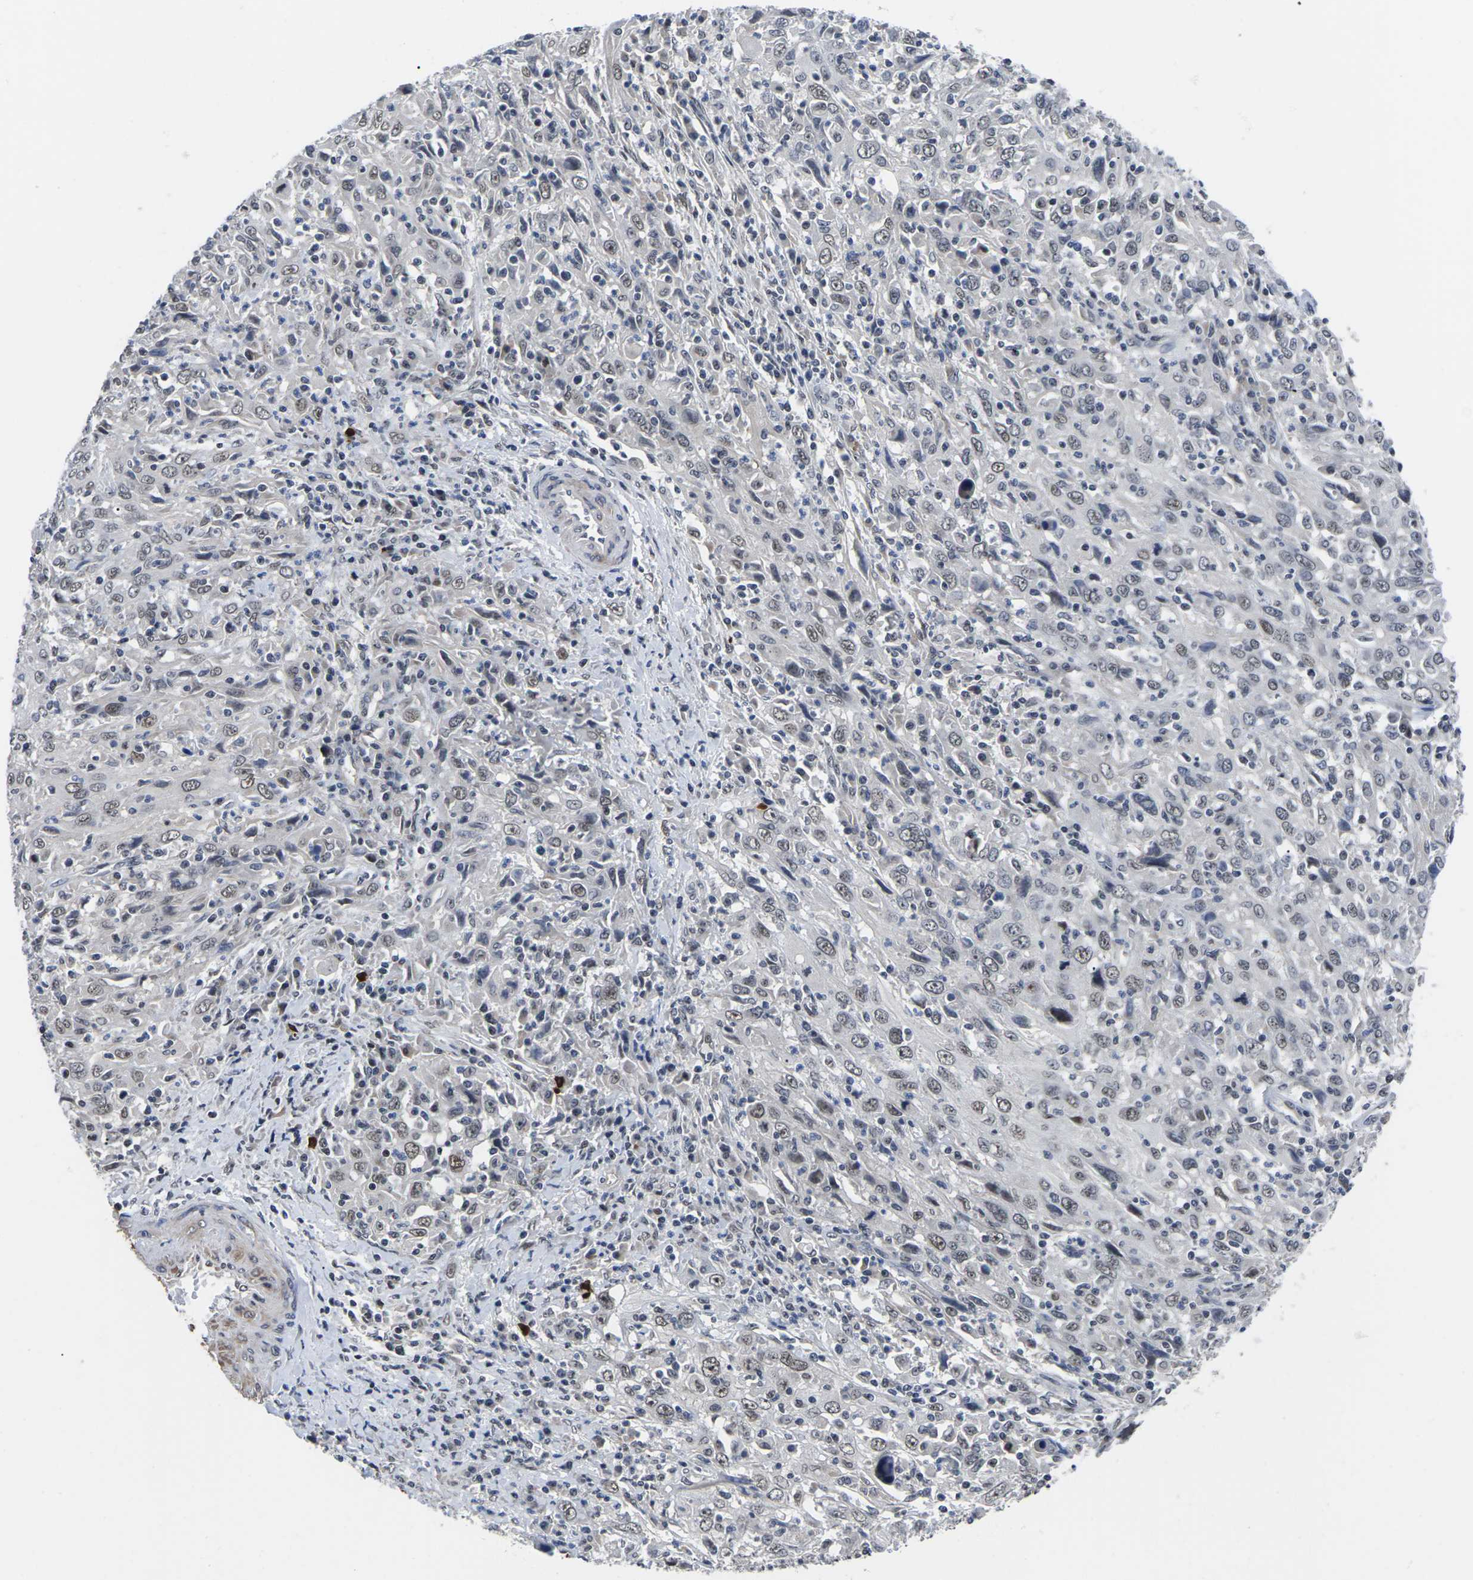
{"staining": {"intensity": "weak", "quantity": "<25%", "location": "nuclear"}, "tissue": "cervical cancer", "cell_type": "Tumor cells", "image_type": "cancer", "snomed": [{"axis": "morphology", "description": "Squamous cell carcinoma, NOS"}, {"axis": "topography", "description": "Cervix"}], "caption": "DAB (3,3'-diaminobenzidine) immunohistochemical staining of human cervical cancer displays no significant positivity in tumor cells. (IHC, brightfield microscopy, high magnification).", "gene": "ST6GAL2", "patient": {"sex": "female", "age": 46}}